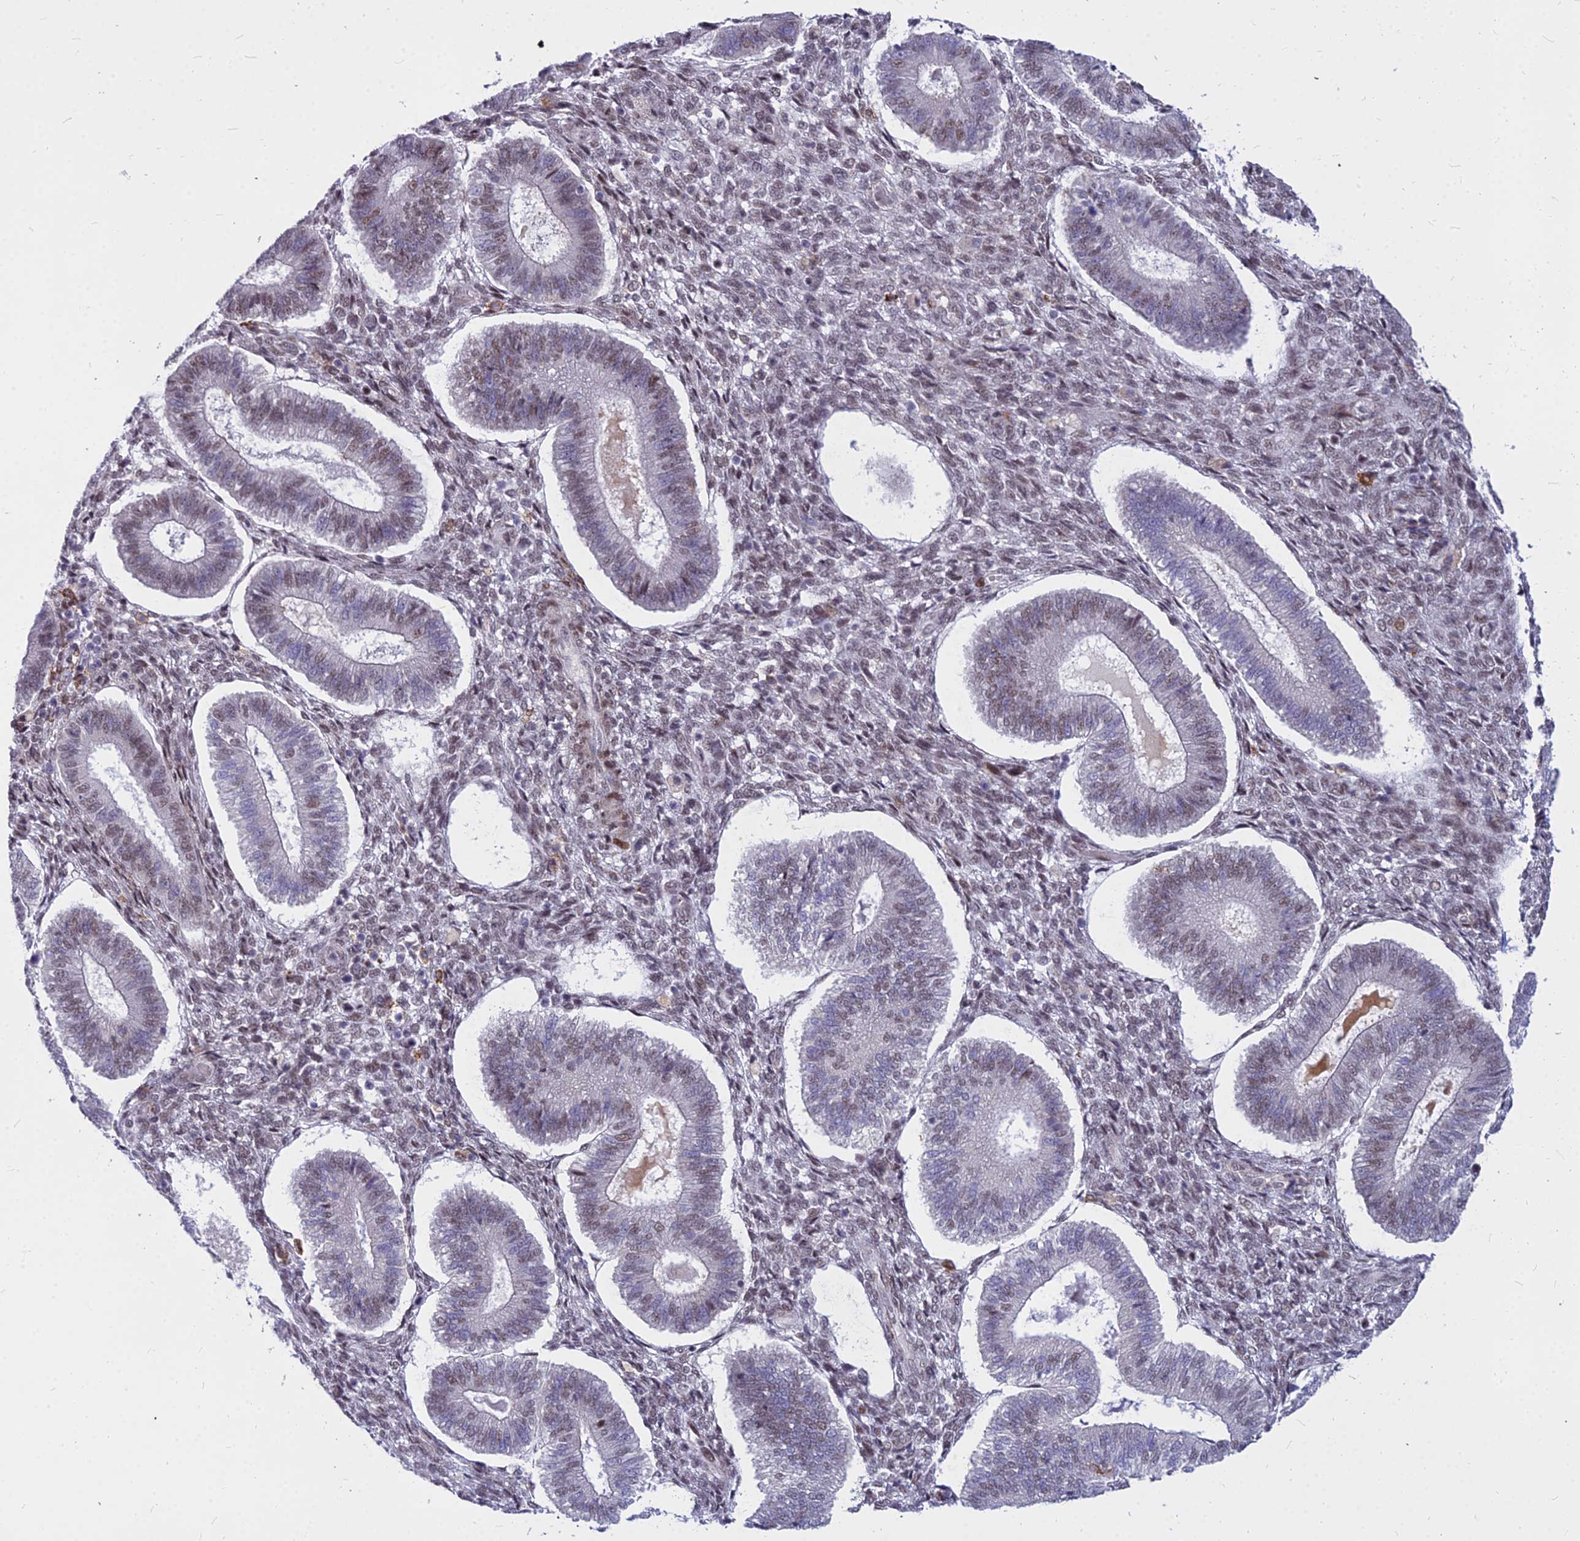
{"staining": {"intensity": "weak", "quantity": "<25%", "location": "nuclear"}, "tissue": "endometrium", "cell_type": "Cells in endometrial stroma", "image_type": "normal", "snomed": [{"axis": "morphology", "description": "Normal tissue, NOS"}, {"axis": "topography", "description": "Endometrium"}], "caption": "The image displays no significant positivity in cells in endometrial stroma of endometrium. The staining is performed using DAB (3,3'-diaminobenzidine) brown chromogen with nuclei counter-stained in using hematoxylin.", "gene": "ALG10B", "patient": {"sex": "female", "age": 25}}